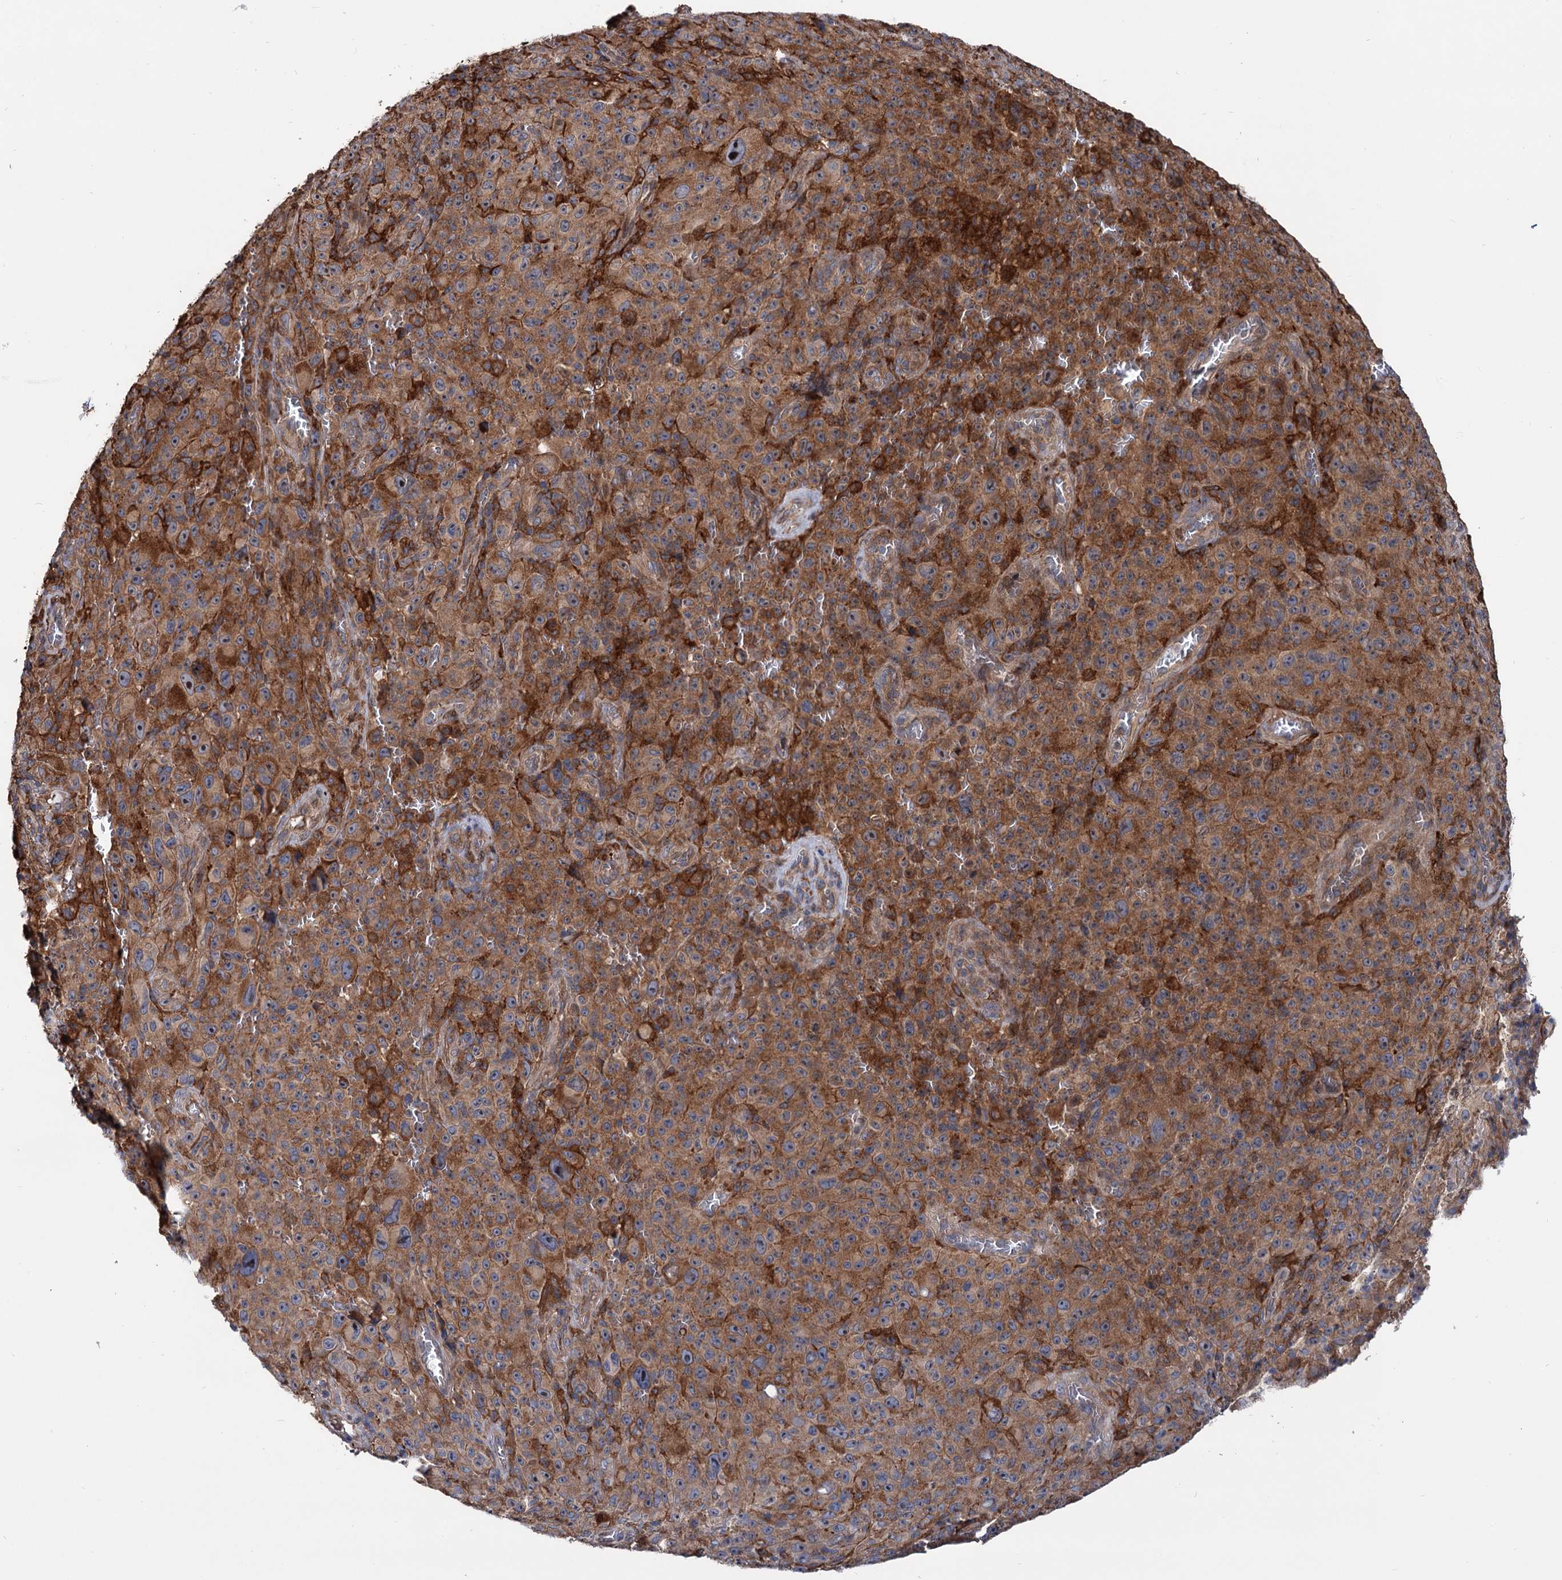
{"staining": {"intensity": "strong", "quantity": ">75%", "location": "cytoplasmic/membranous"}, "tissue": "melanoma", "cell_type": "Tumor cells", "image_type": "cancer", "snomed": [{"axis": "morphology", "description": "Malignant melanoma, NOS"}, {"axis": "topography", "description": "Skin"}], "caption": "Immunohistochemistry photomicrograph of neoplastic tissue: melanoma stained using immunohistochemistry shows high levels of strong protein expression localized specifically in the cytoplasmic/membranous of tumor cells, appearing as a cytoplasmic/membranous brown color.", "gene": "RNF111", "patient": {"sex": "female", "age": 82}}